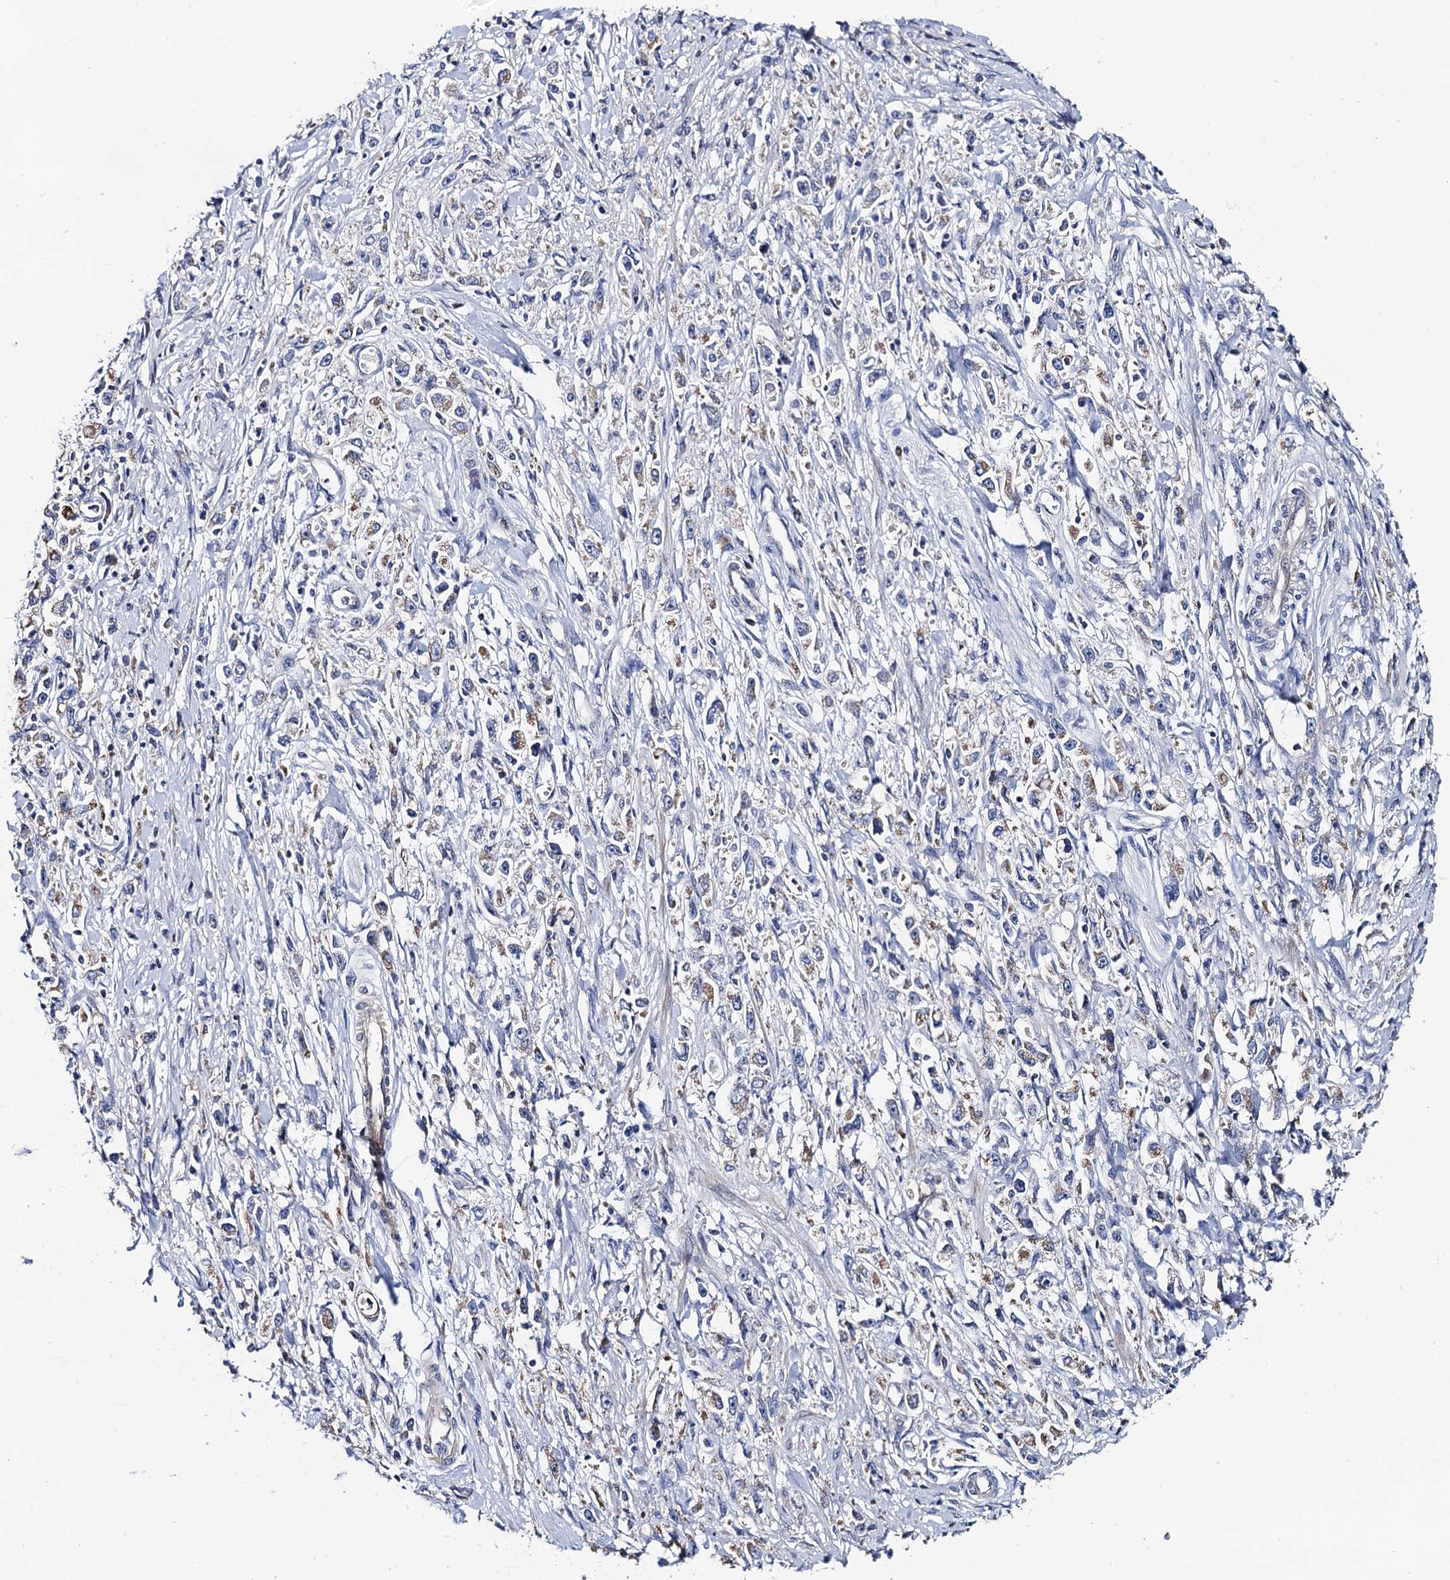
{"staining": {"intensity": "weak", "quantity": "<25%", "location": "cytoplasmic/membranous"}, "tissue": "stomach cancer", "cell_type": "Tumor cells", "image_type": "cancer", "snomed": [{"axis": "morphology", "description": "Adenocarcinoma, NOS"}, {"axis": "topography", "description": "Stomach"}], "caption": "This is a micrograph of IHC staining of stomach cancer, which shows no staining in tumor cells.", "gene": "MRPL48", "patient": {"sex": "female", "age": 59}}